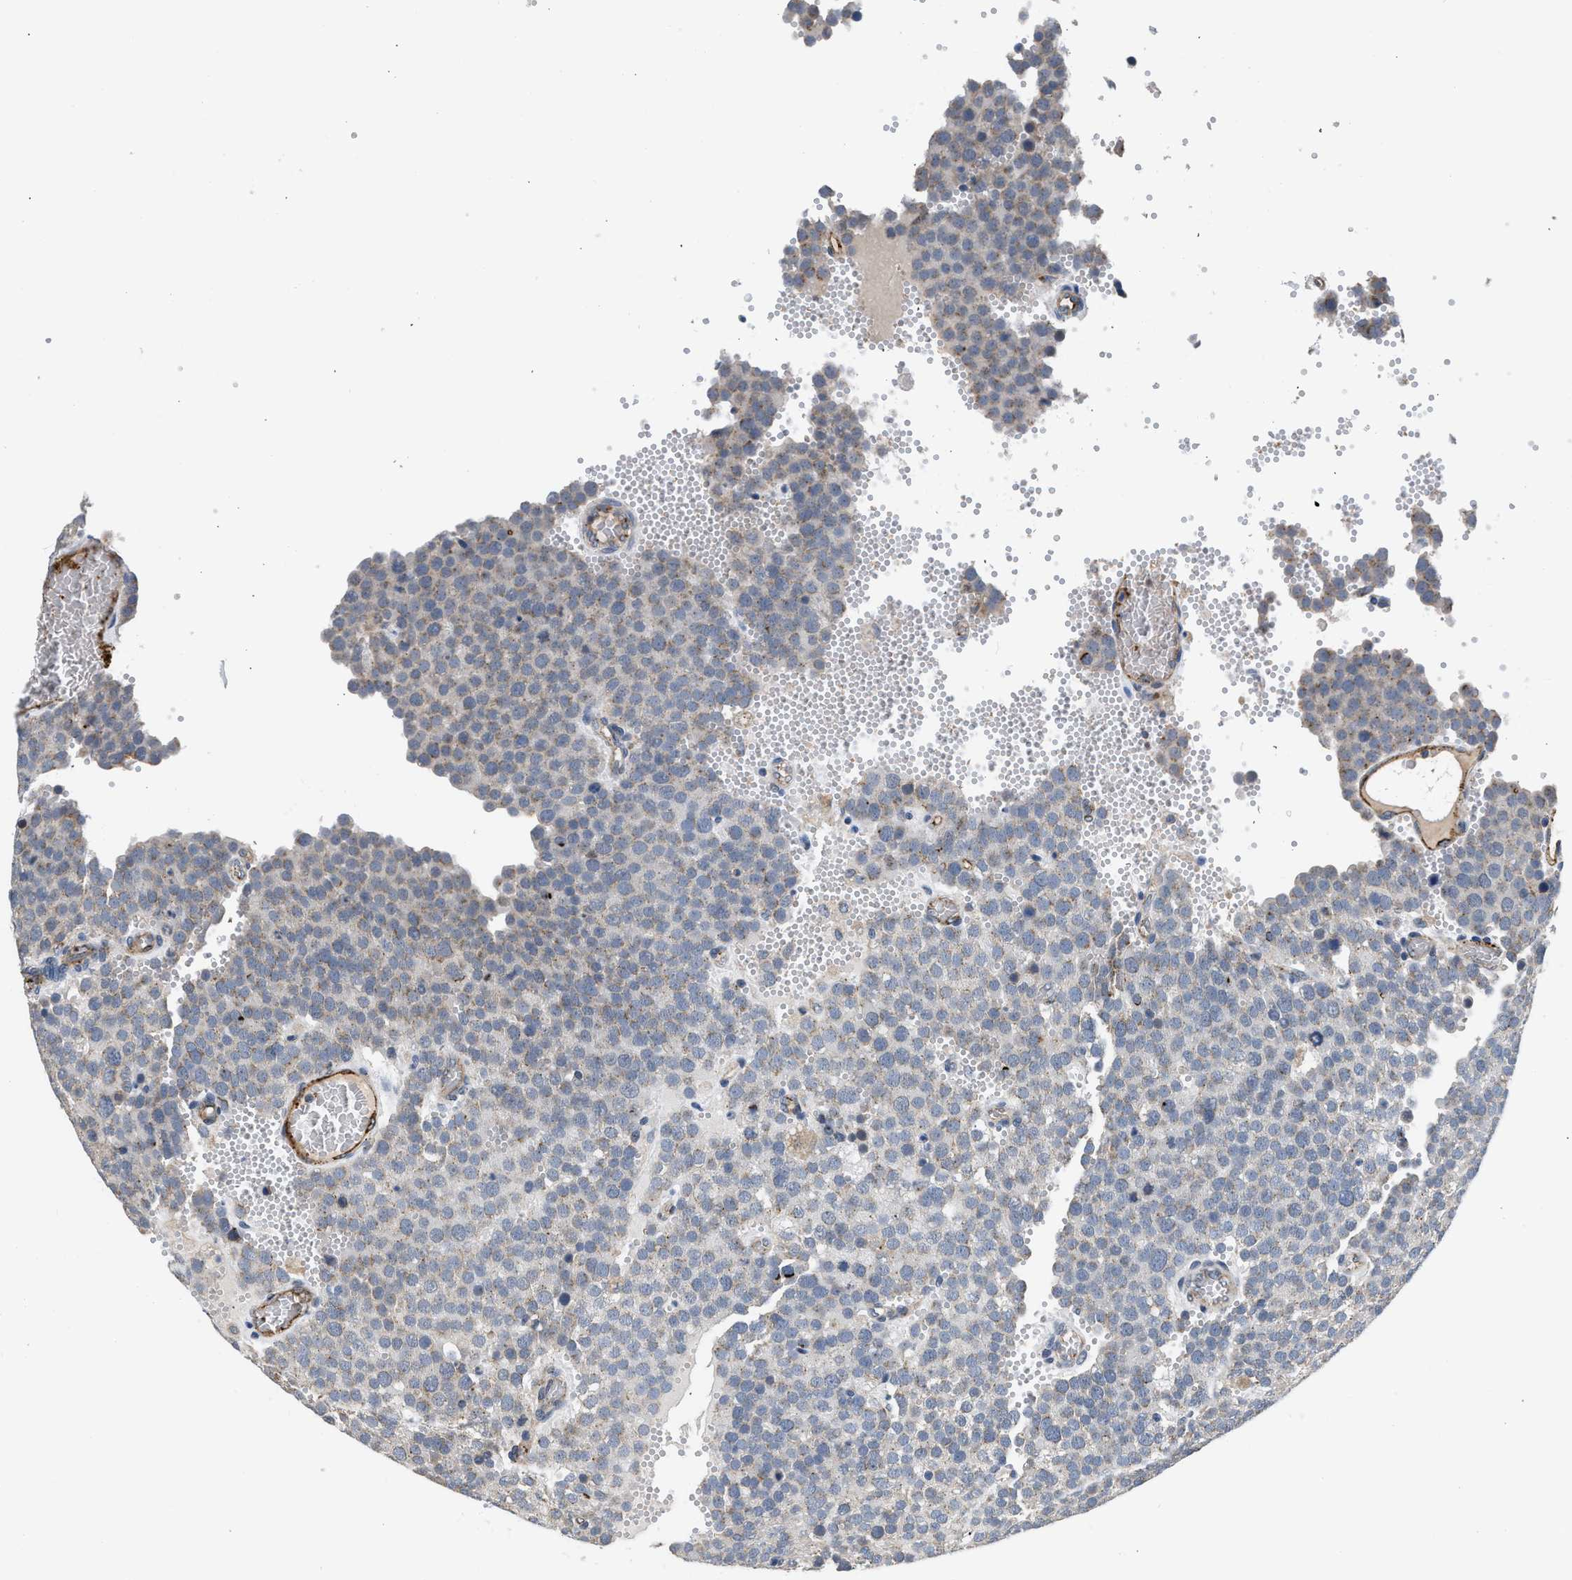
{"staining": {"intensity": "weak", "quantity": "<25%", "location": "cytoplasmic/membranous"}, "tissue": "testis cancer", "cell_type": "Tumor cells", "image_type": "cancer", "snomed": [{"axis": "morphology", "description": "Seminoma, NOS"}, {"axis": "topography", "description": "Testis"}], "caption": "The immunohistochemistry histopathology image has no significant positivity in tumor cells of testis cancer (seminoma) tissue.", "gene": "PIM1", "patient": {"sex": "male", "age": 71}}